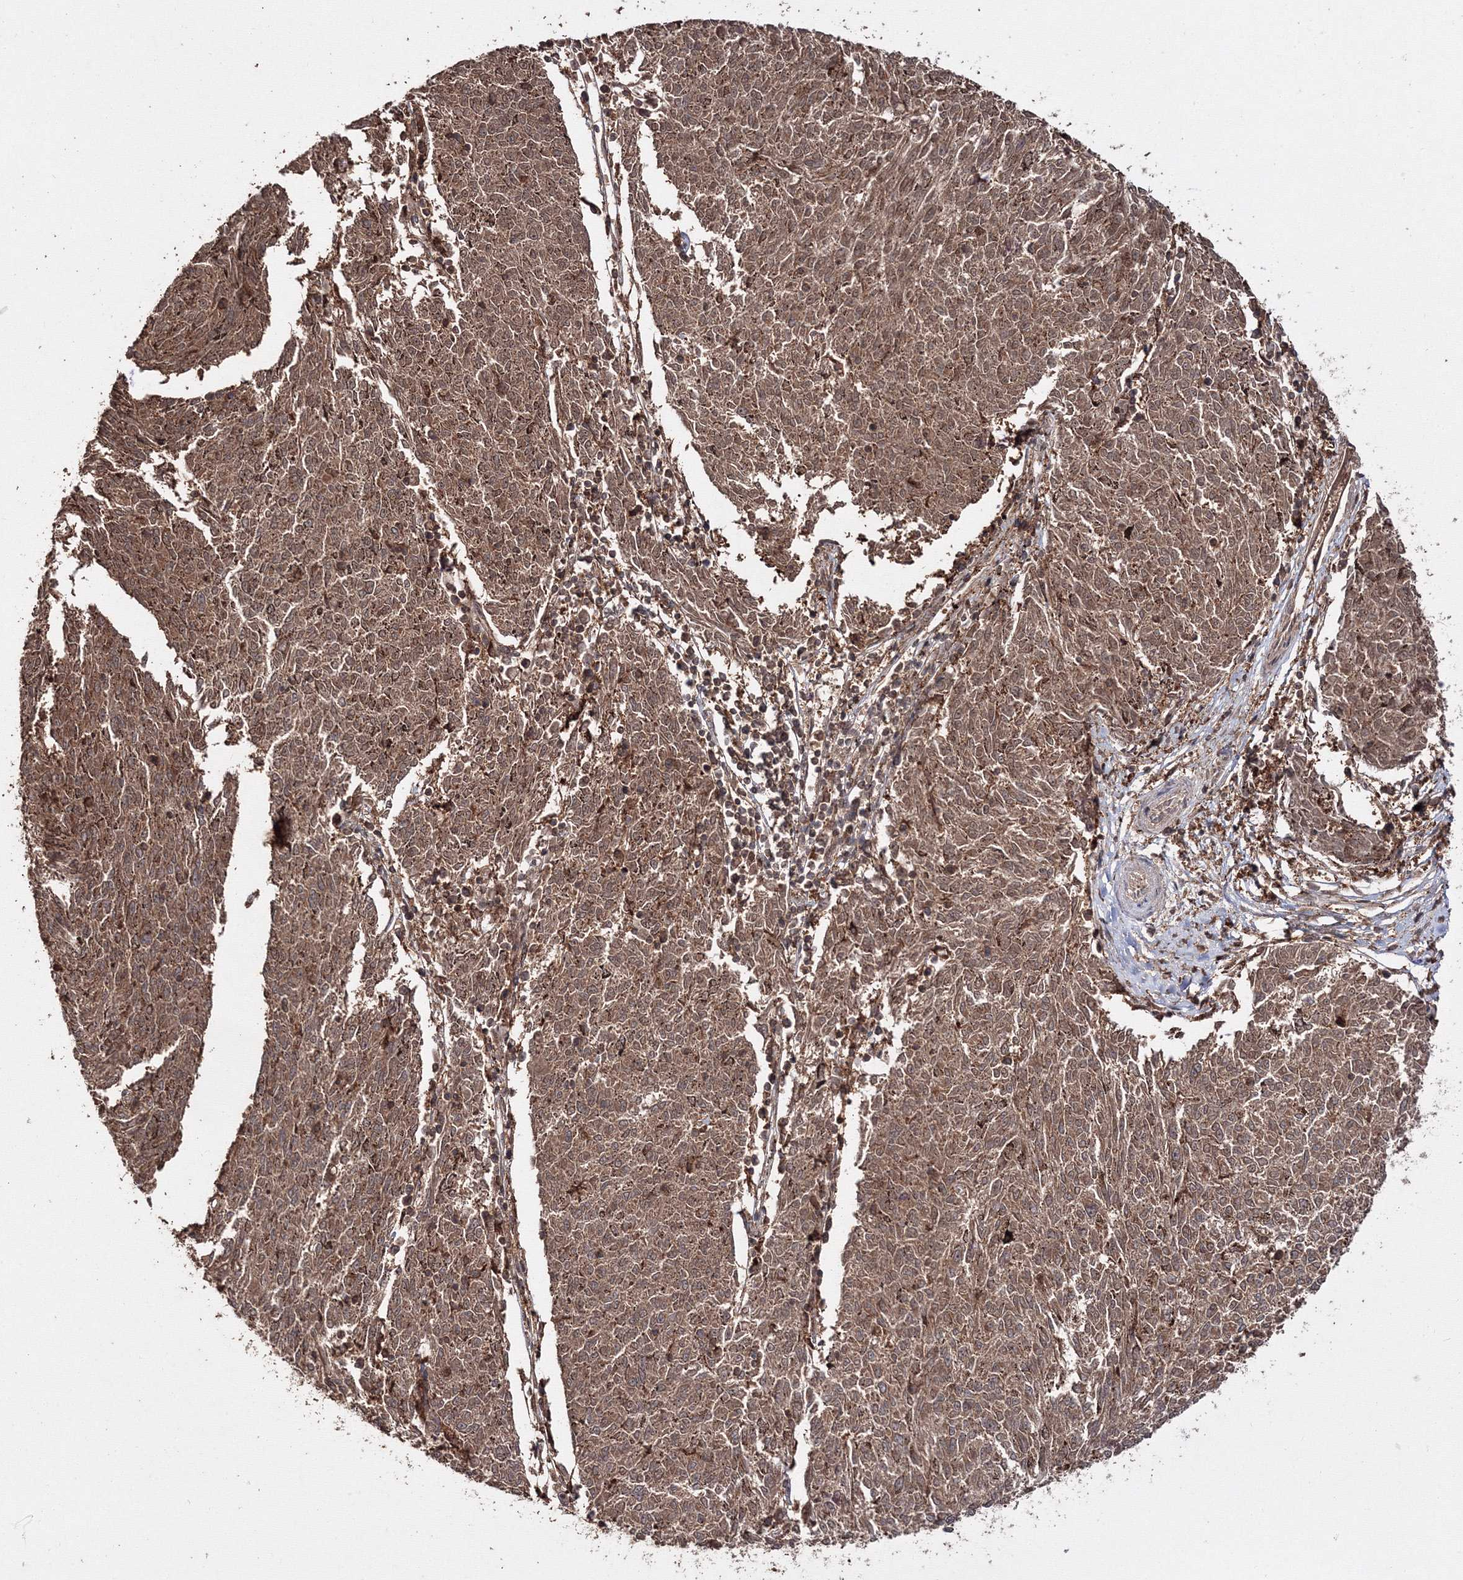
{"staining": {"intensity": "moderate", "quantity": ">75%", "location": "cytoplasmic/membranous"}, "tissue": "melanoma", "cell_type": "Tumor cells", "image_type": "cancer", "snomed": [{"axis": "morphology", "description": "Malignant melanoma, NOS"}, {"axis": "topography", "description": "Skin"}], "caption": "This is an image of immunohistochemistry staining of malignant melanoma, which shows moderate positivity in the cytoplasmic/membranous of tumor cells.", "gene": "DDO", "patient": {"sex": "female", "age": 72}}